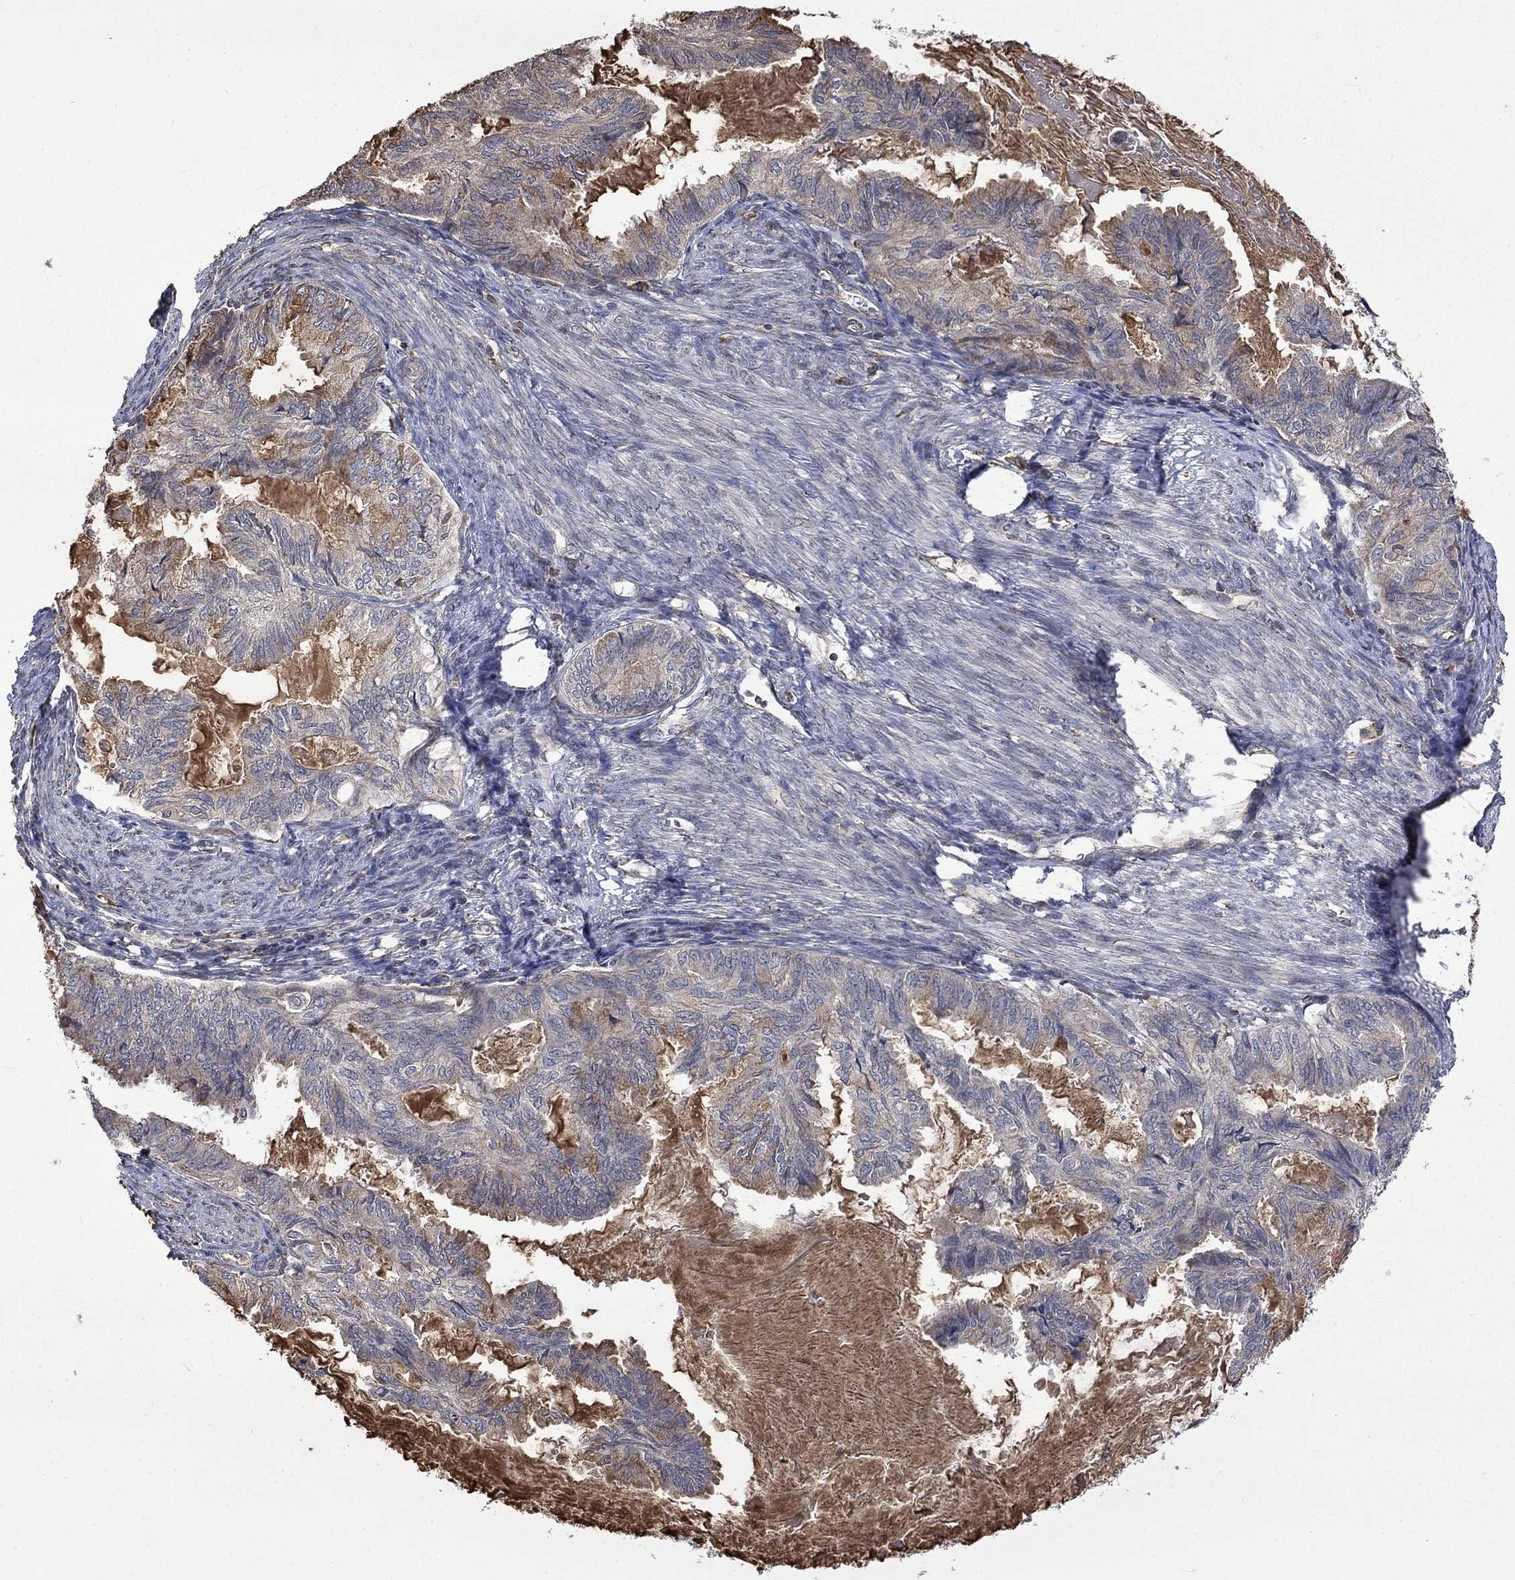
{"staining": {"intensity": "negative", "quantity": "none", "location": "none"}, "tissue": "endometrial cancer", "cell_type": "Tumor cells", "image_type": "cancer", "snomed": [{"axis": "morphology", "description": "Adenocarcinoma, NOS"}, {"axis": "topography", "description": "Endometrium"}], "caption": "An IHC photomicrograph of endometrial cancer is shown. There is no staining in tumor cells of endometrial cancer.", "gene": "ESRRA", "patient": {"sex": "female", "age": 86}}